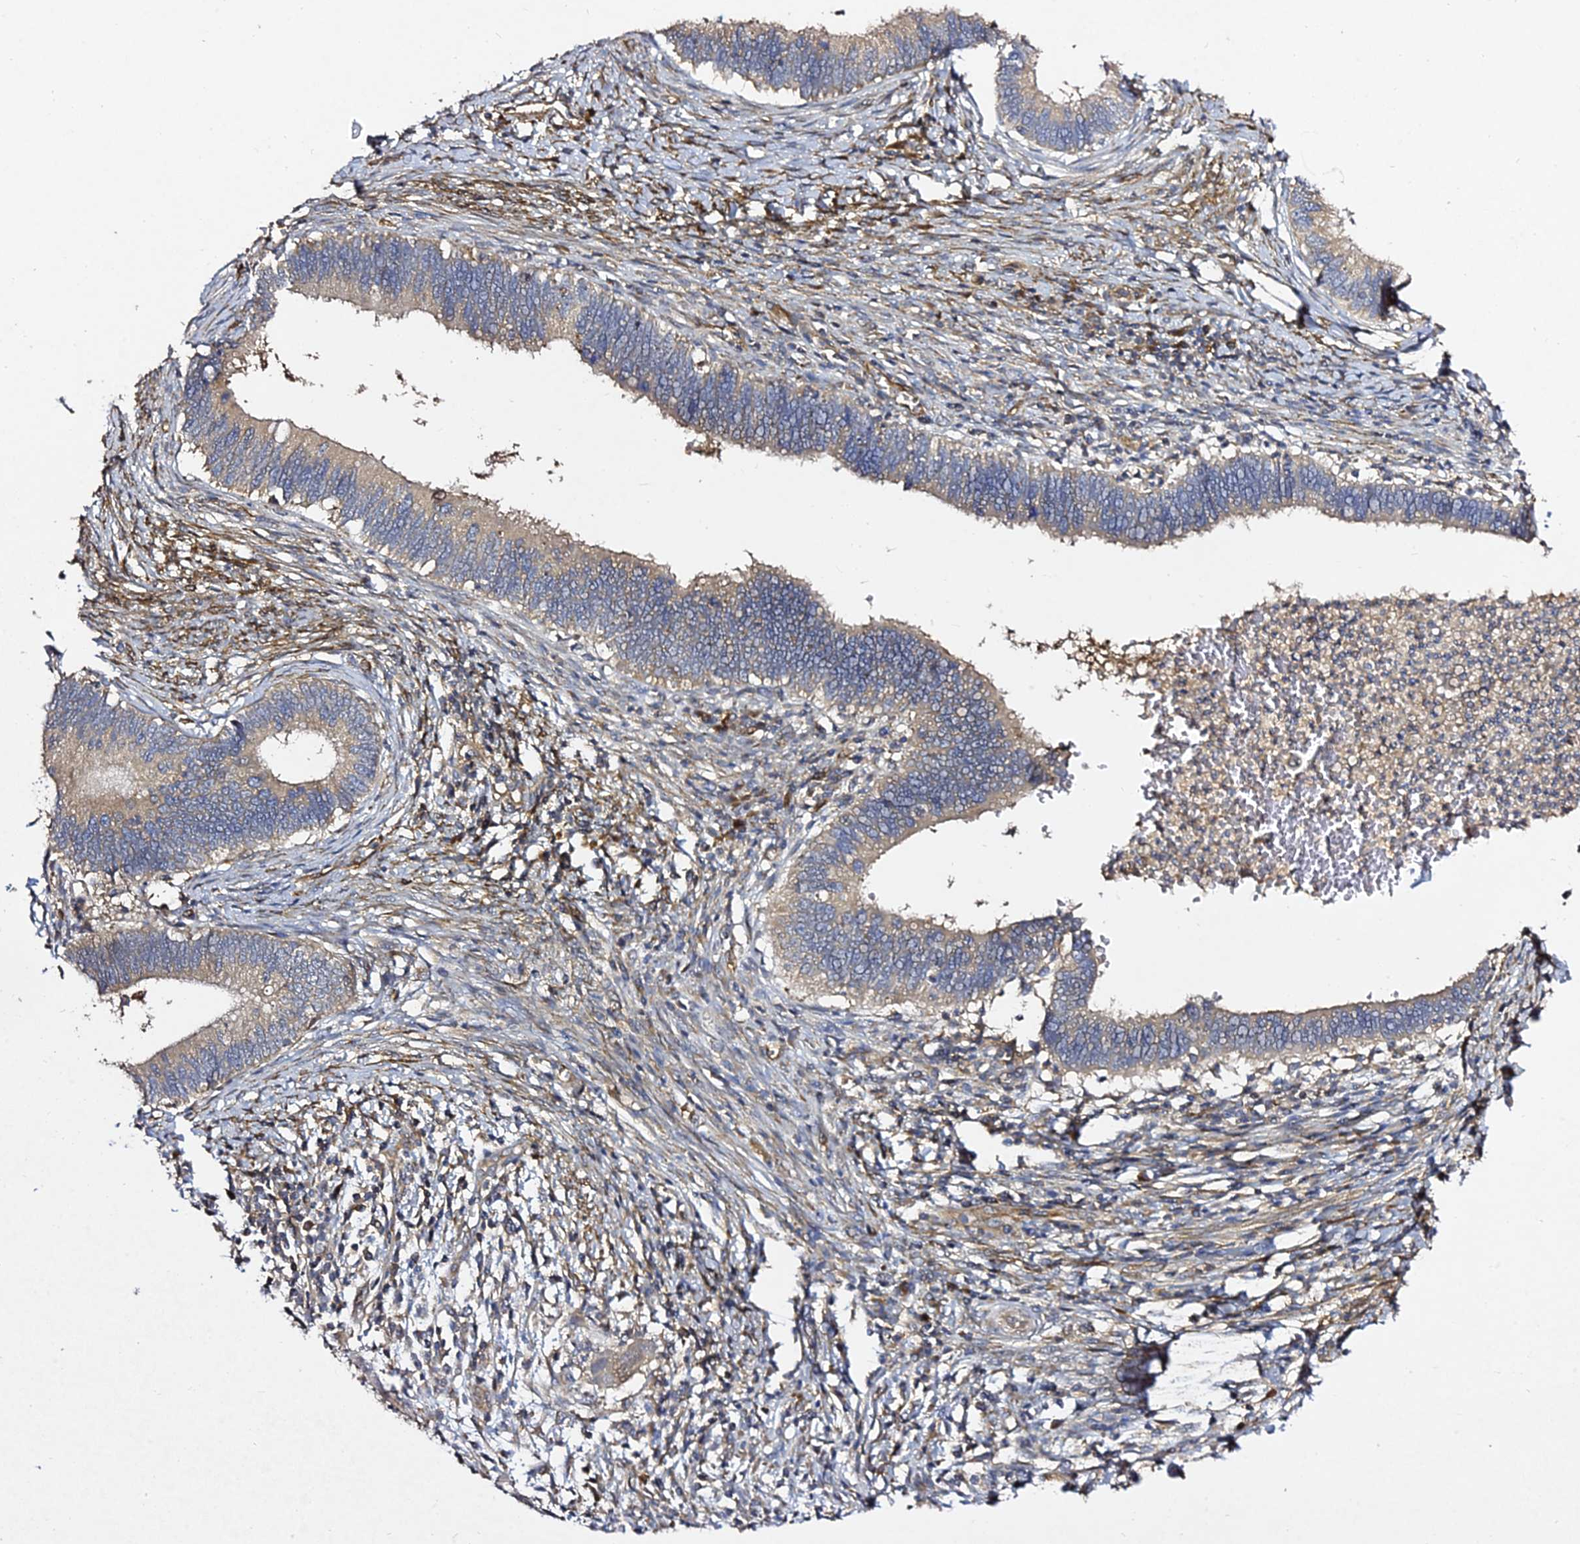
{"staining": {"intensity": "weak", "quantity": "<25%", "location": "cytoplasmic/membranous"}, "tissue": "cervical cancer", "cell_type": "Tumor cells", "image_type": "cancer", "snomed": [{"axis": "morphology", "description": "Adenocarcinoma, NOS"}, {"axis": "topography", "description": "Cervix"}], "caption": "Immunohistochemistry (IHC) image of neoplastic tissue: cervical adenocarcinoma stained with DAB (3,3'-diaminobenzidine) displays no significant protein staining in tumor cells.", "gene": "GRTP1", "patient": {"sex": "female", "age": 42}}